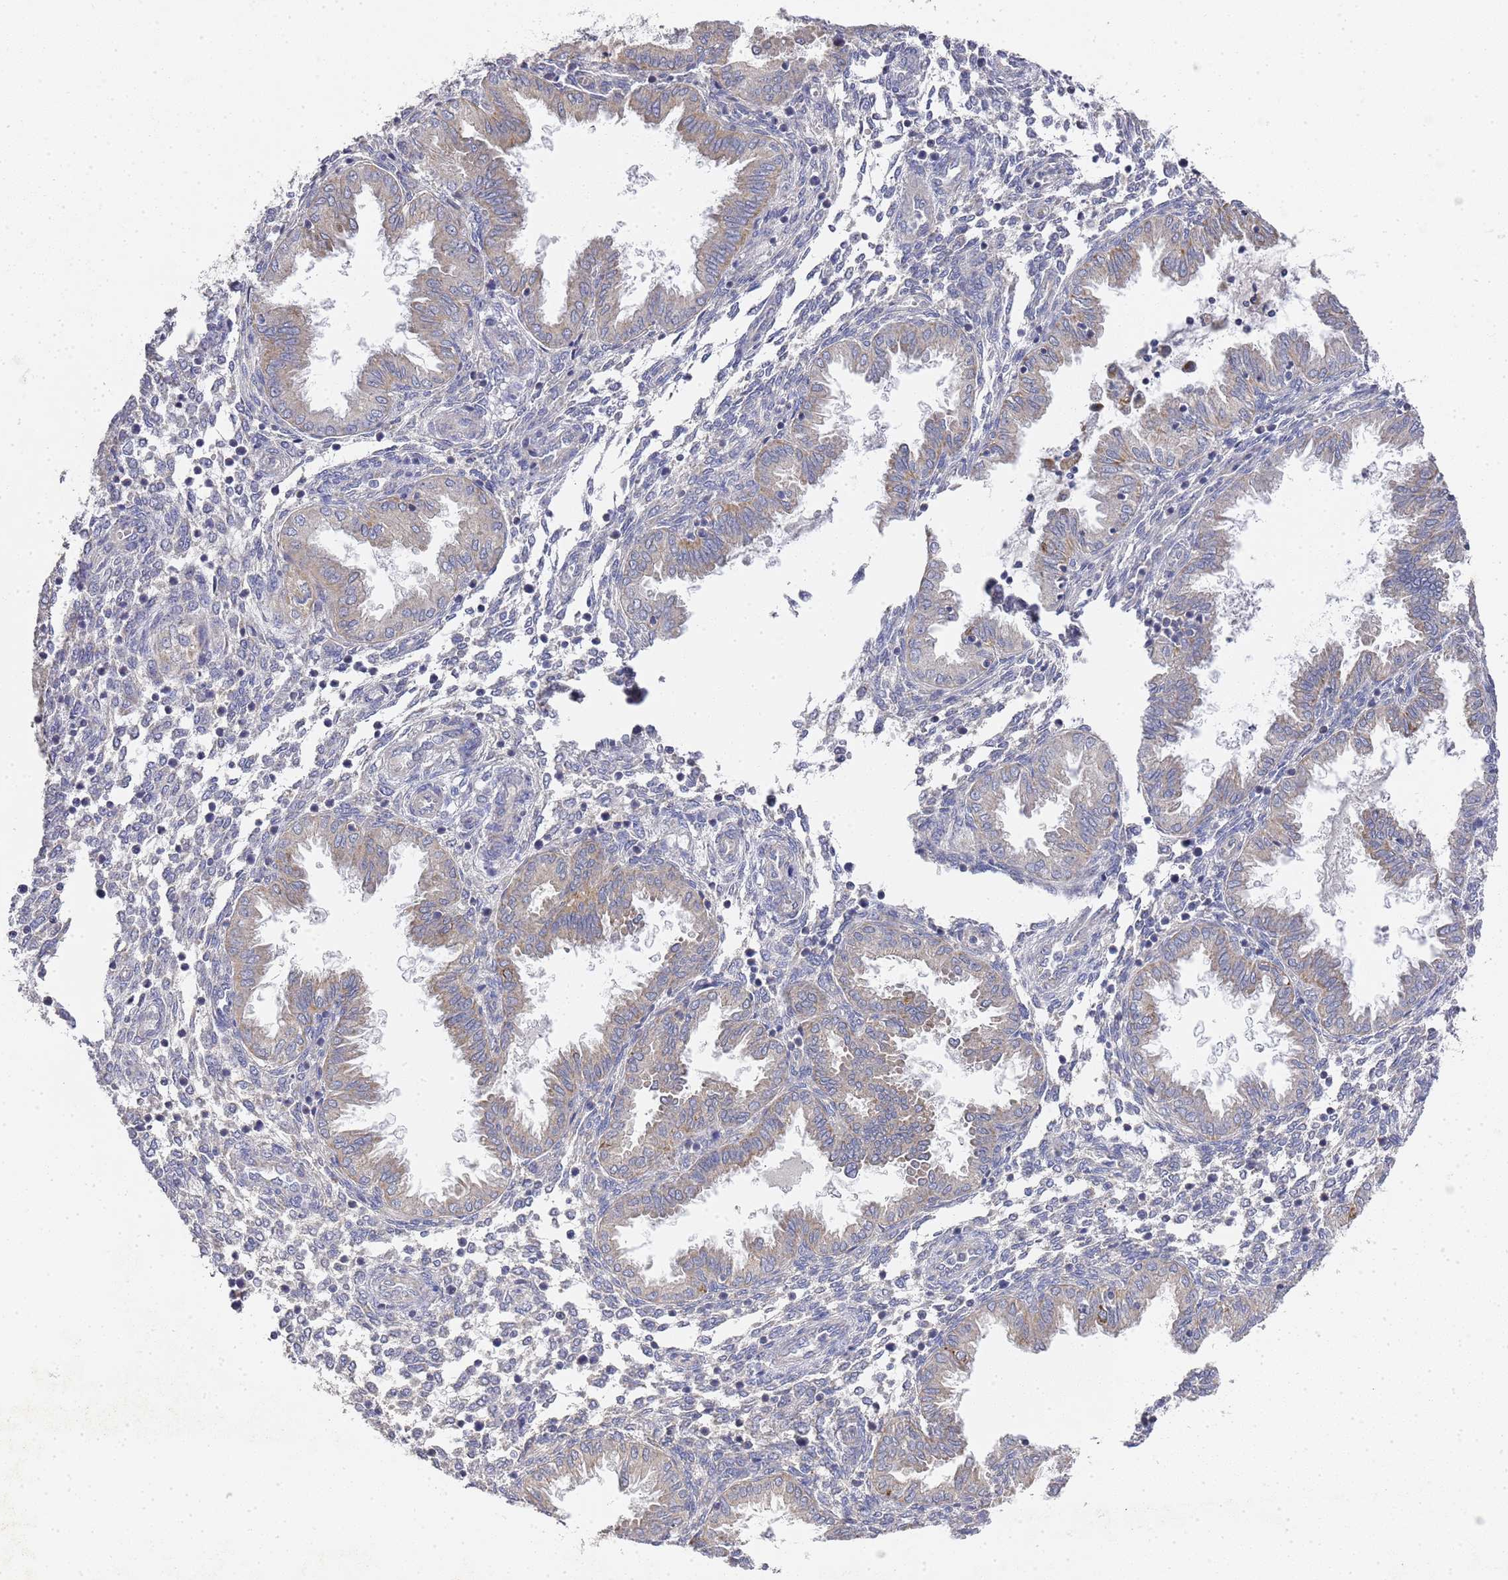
{"staining": {"intensity": "negative", "quantity": "none", "location": "none"}, "tissue": "endometrium", "cell_type": "Cells in endometrial stroma", "image_type": "normal", "snomed": [{"axis": "morphology", "description": "Normal tissue, NOS"}, {"axis": "topography", "description": "Endometrium"}], "caption": "IHC of normal endometrium shows no staining in cells in endometrial stroma.", "gene": "NPEPPS", "patient": {"sex": "female", "age": 33}}